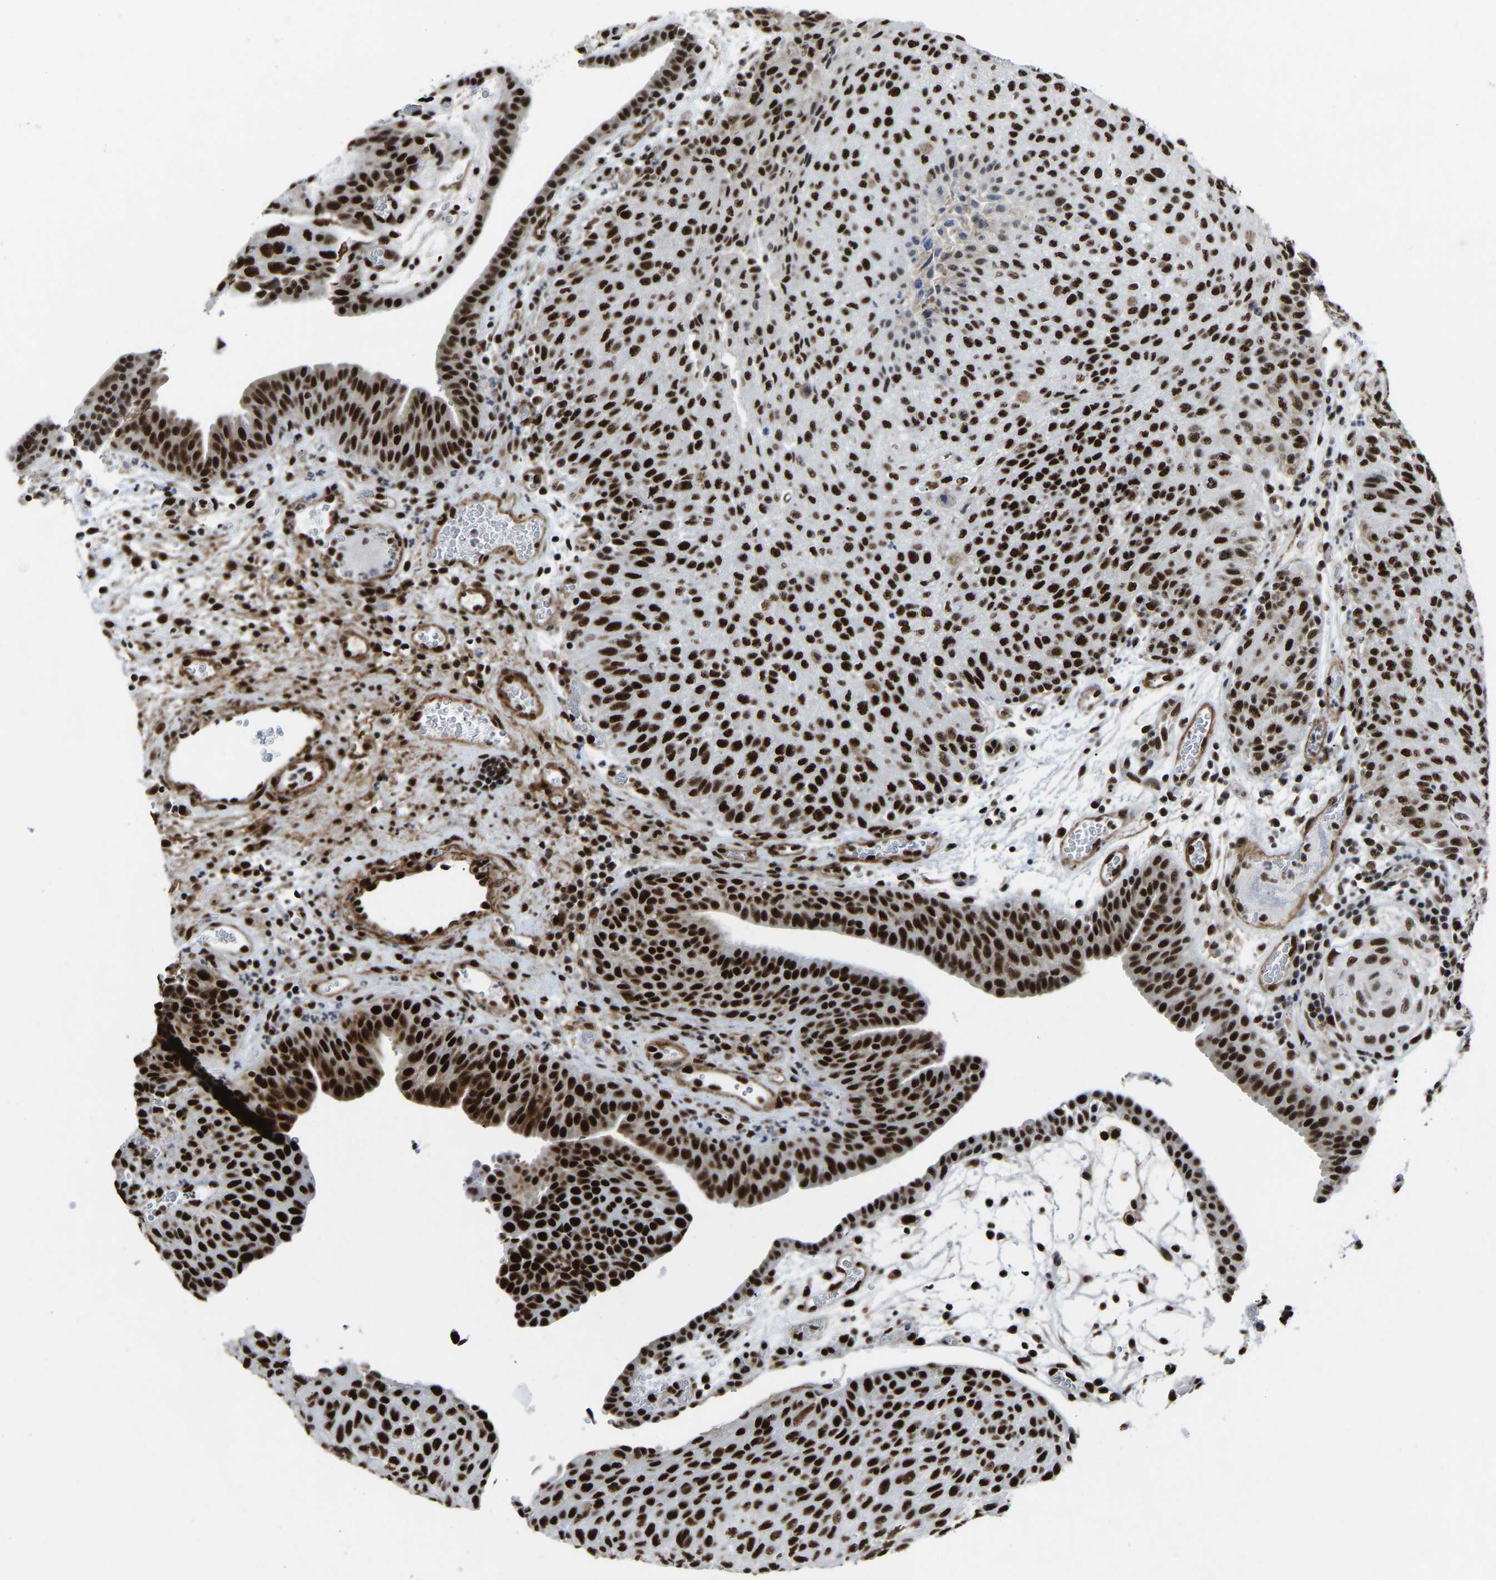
{"staining": {"intensity": "strong", "quantity": ">75%", "location": "nuclear"}, "tissue": "urothelial cancer", "cell_type": "Tumor cells", "image_type": "cancer", "snomed": [{"axis": "morphology", "description": "Urothelial carcinoma, Low grade"}, {"axis": "morphology", "description": "Urothelial carcinoma, High grade"}, {"axis": "topography", "description": "Urinary bladder"}], "caption": "Immunohistochemistry histopathology image of urothelial cancer stained for a protein (brown), which exhibits high levels of strong nuclear expression in about >75% of tumor cells.", "gene": "DDX5", "patient": {"sex": "male", "age": 35}}